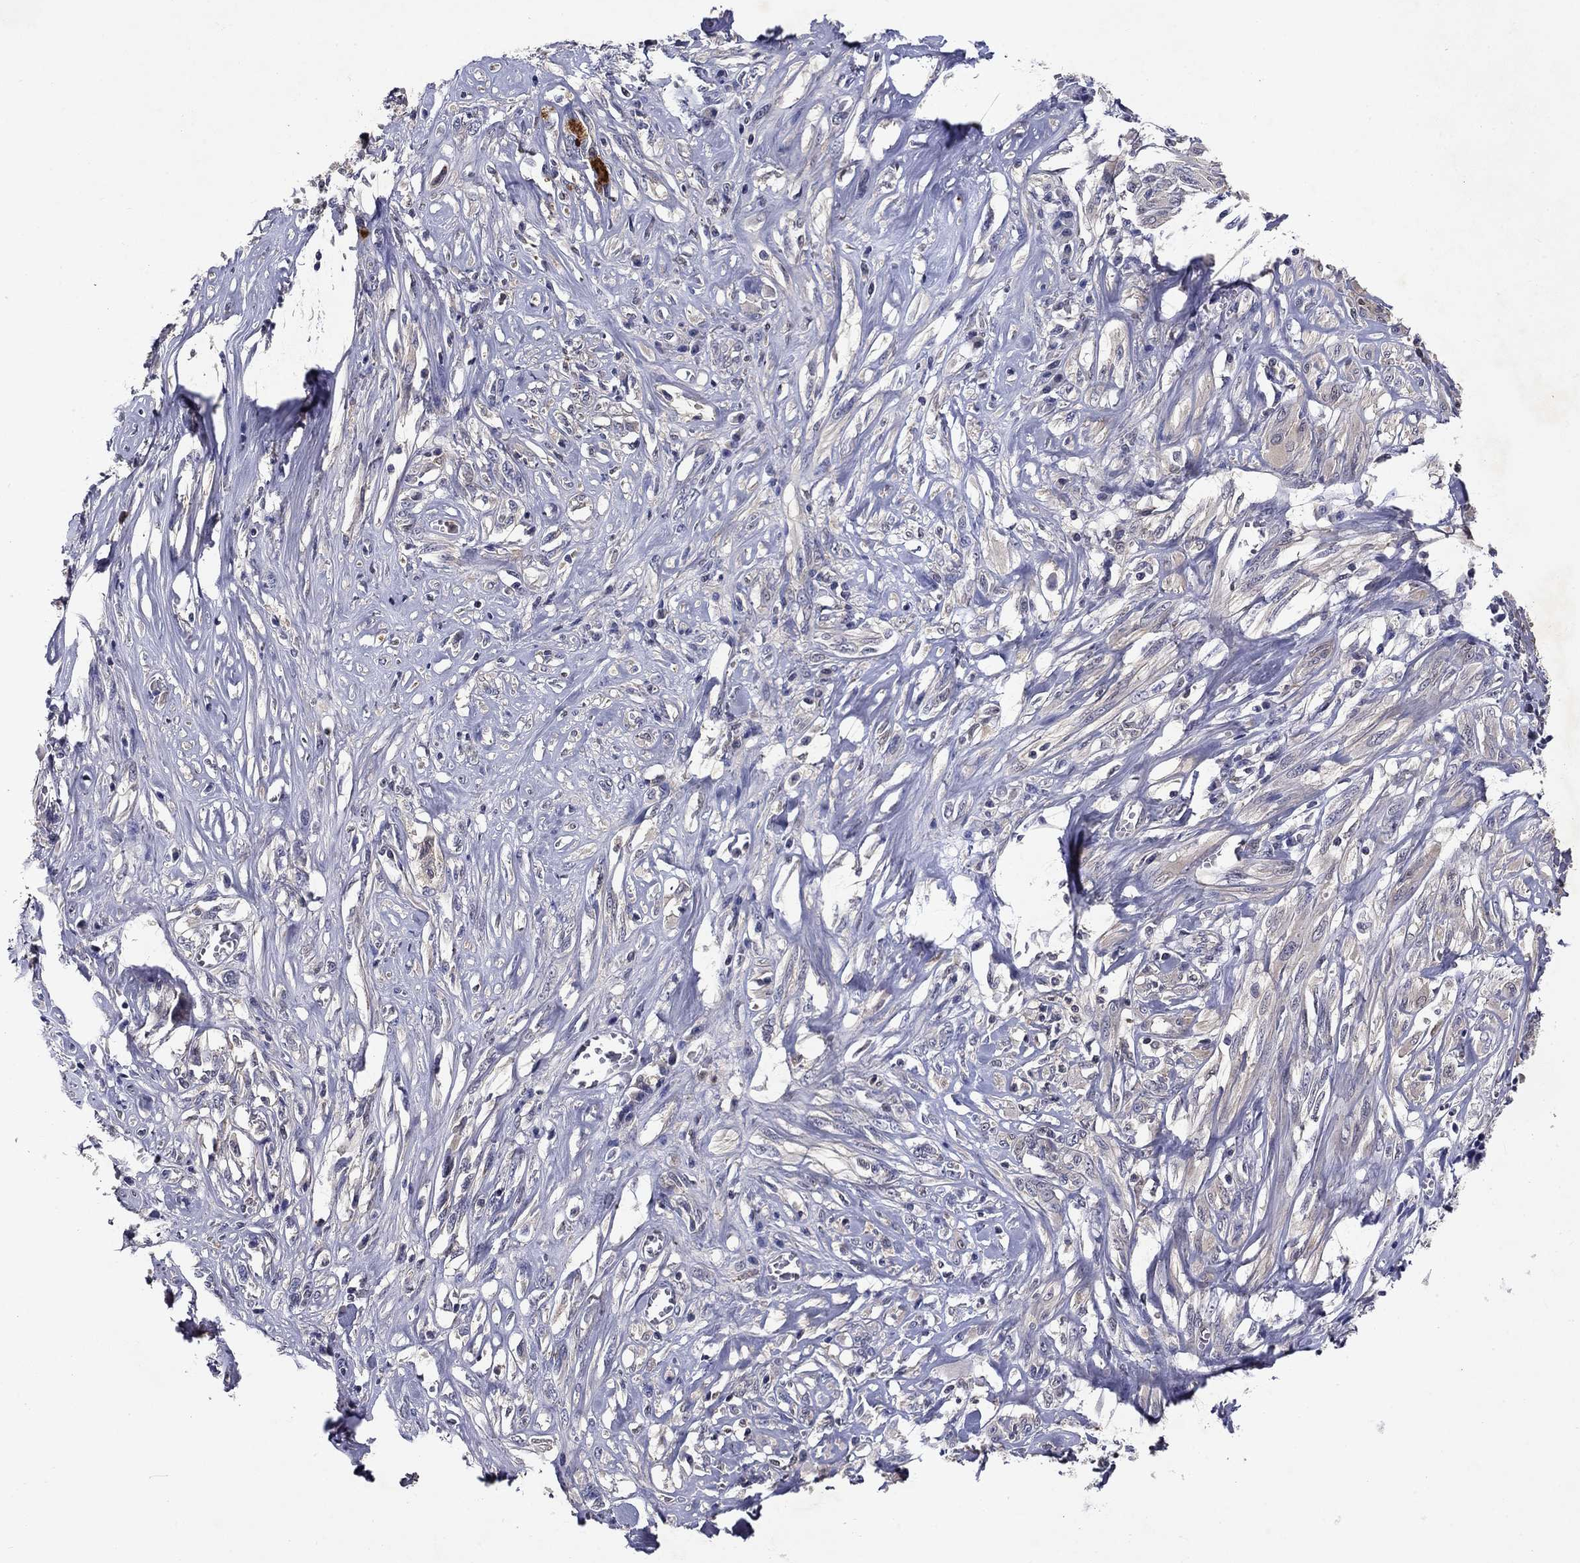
{"staining": {"intensity": "negative", "quantity": "none", "location": "none"}, "tissue": "melanoma", "cell_type": "Tumor cells", "image_type": "cancer", "snomed": [{"axis": "morphology", "description": "Malignant melanoma, NOS"}, {"axis": "topography", "description": "Skin"}], "caption": "Immunohistochemistry (IHC) histopathology image of neoplastic tissue: human malignant melanoma stained with DAB (3,3'-diaminobenzidine) shows no significant protein staining in tumor cells.", "gene": "GLTP", "patient": {"sex": "female", "age": 91}}